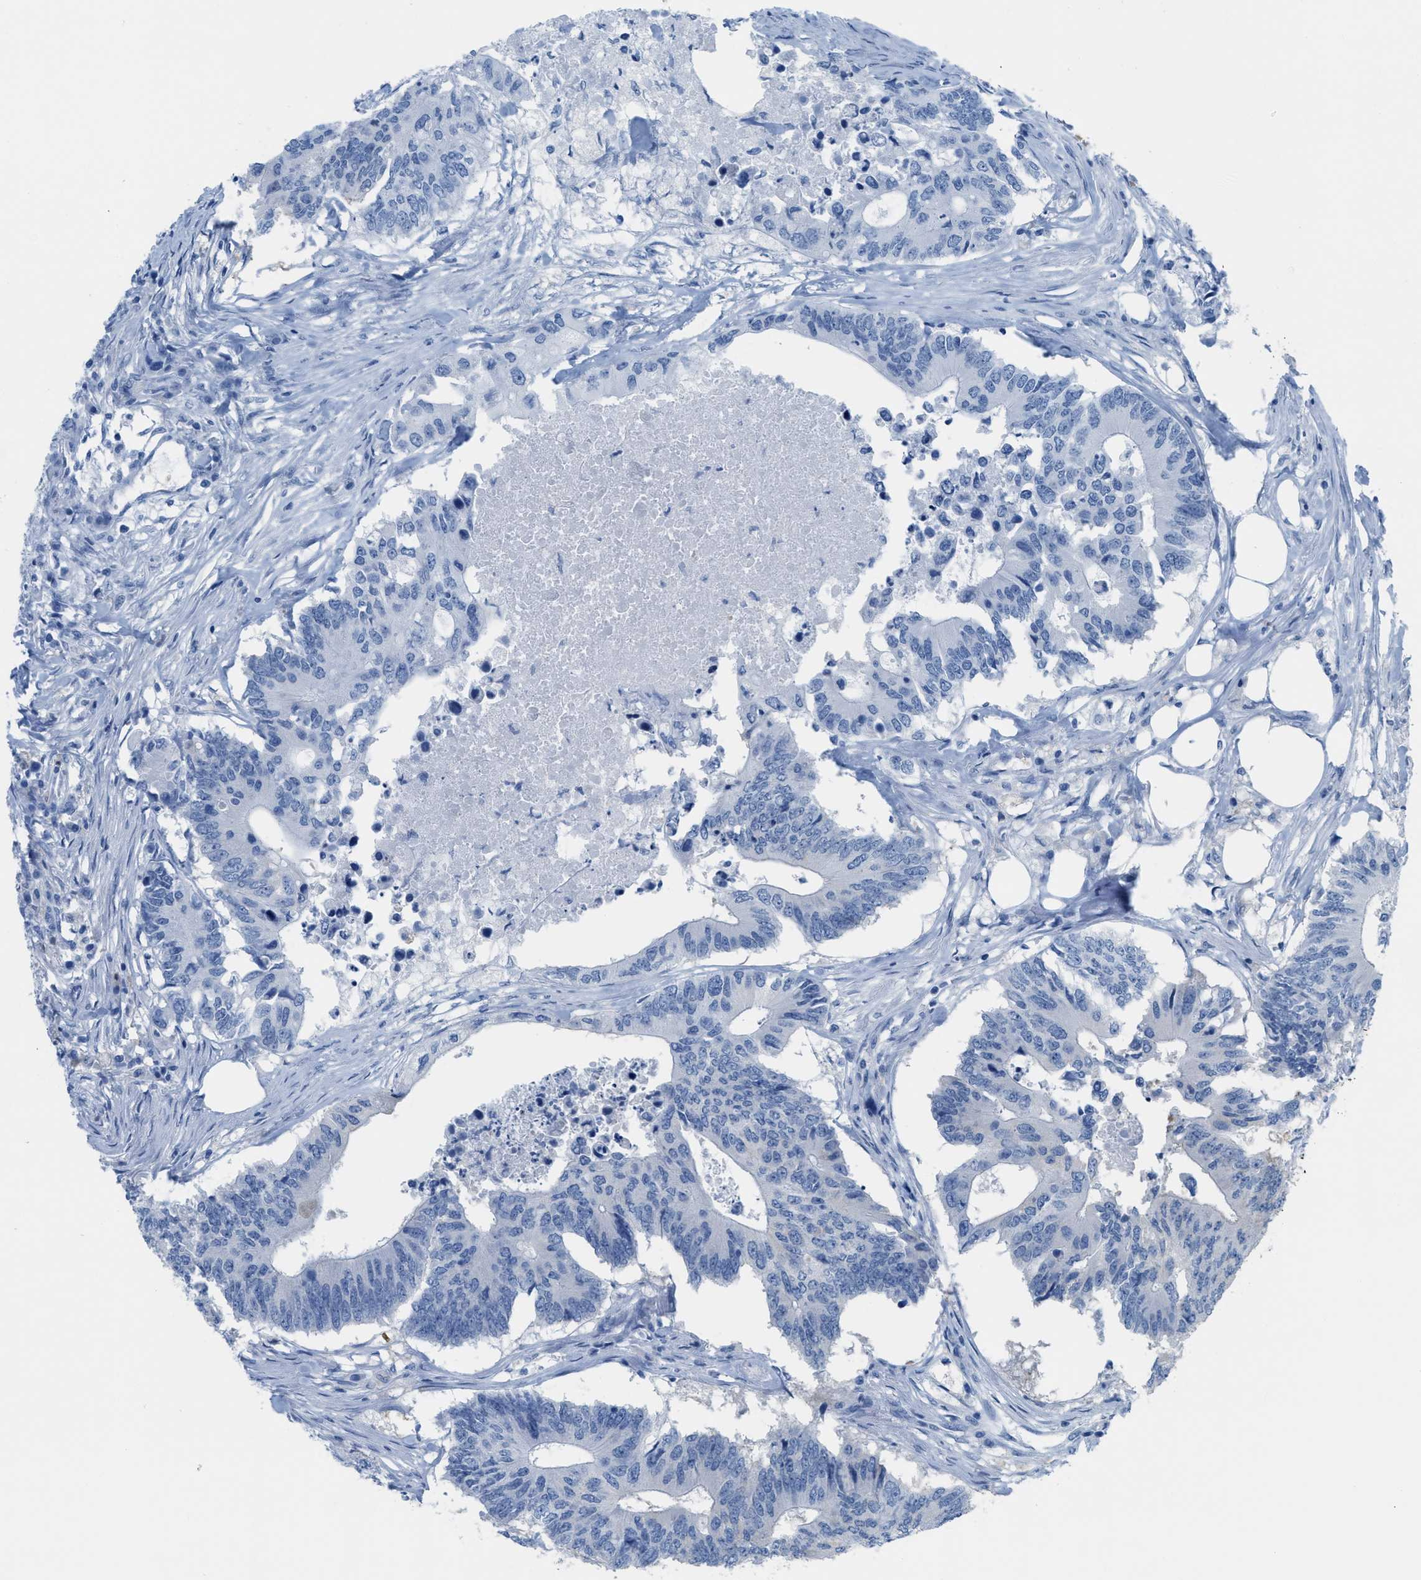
{"staining": {"intensity": "negative", "quantity": "none", "location": "none"}, "tissue": "colorectal cancer", "cell_type": "Tumor cells", "image_type": "cancer", "snomed": [{"axis": "morphology", "description": "Adenocarcinoma, NOS"}, {"axis": "topography", "description": "Colon"}], "caption": "An image of human adenocarcinoma (colorectal) is negative for staining in tumor cells.", "gene": "ASGR1", "patient": {"sex": "male", "age": 71}}